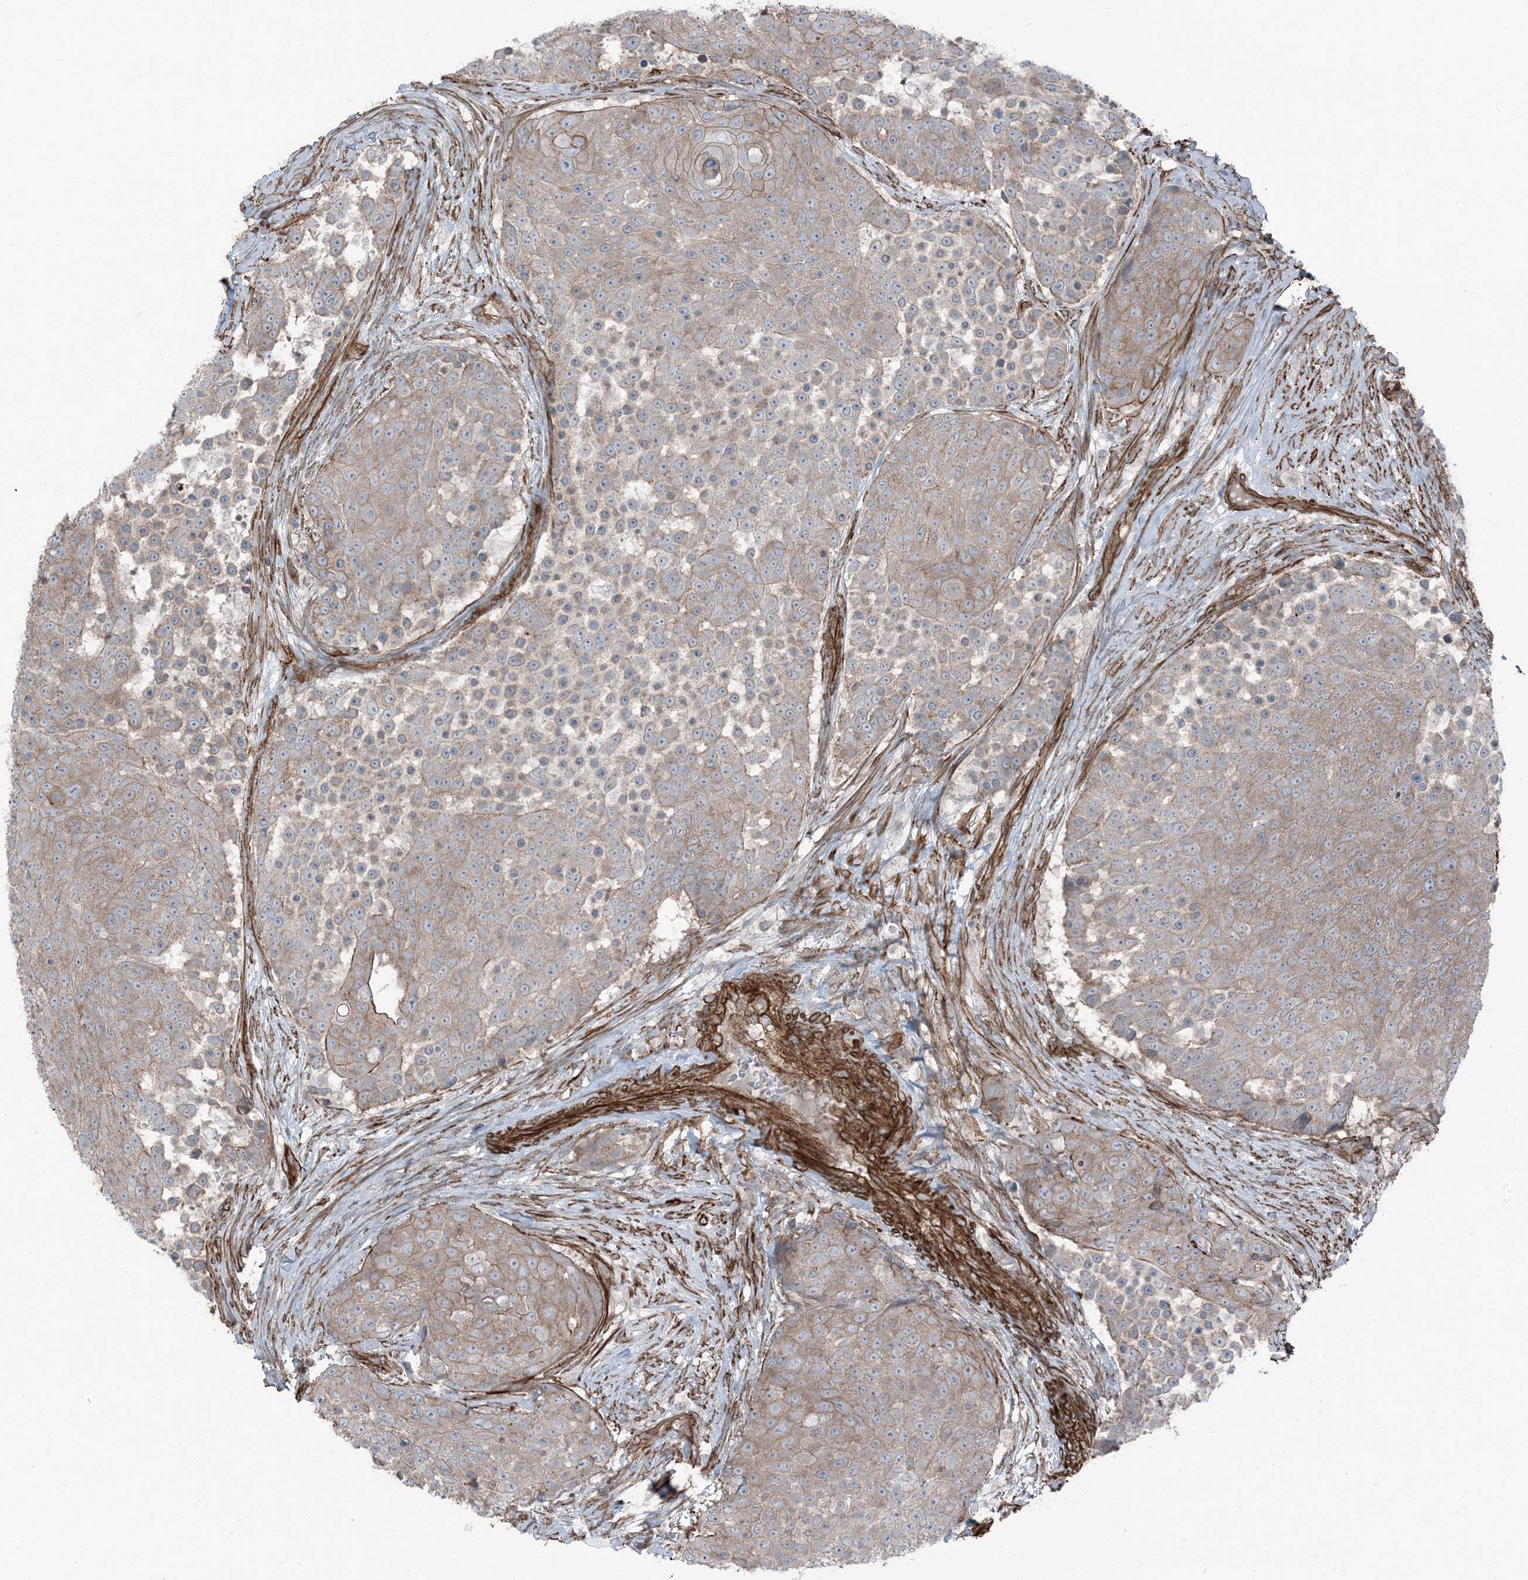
{"staining": {"intensity": "moderate", "quantity": "25%-75%", "location": "cytoplasmic/membranous"}, "tissue": "urothelial cancer", "cell_type": "Tumor cells", "image_type": "cancer", "snomed": [{"axis": "morphology", "description": "Urothelial carcinoma, High grade"}, {"axis": "topography", "description": "Urinary bladder"}], "caption": "IHC histopathology image of neoplastic tissue: urothelial cancer stained using immunohistochemistry exhibits medium levels of moderate protein expression localized specifically in the cytoplasmic/membranous of tumor cells, appearing as a cytoplasmic/membranous brown color.", "gene": "ZFP90", "patient": {"sex": "female", "age": 63}}